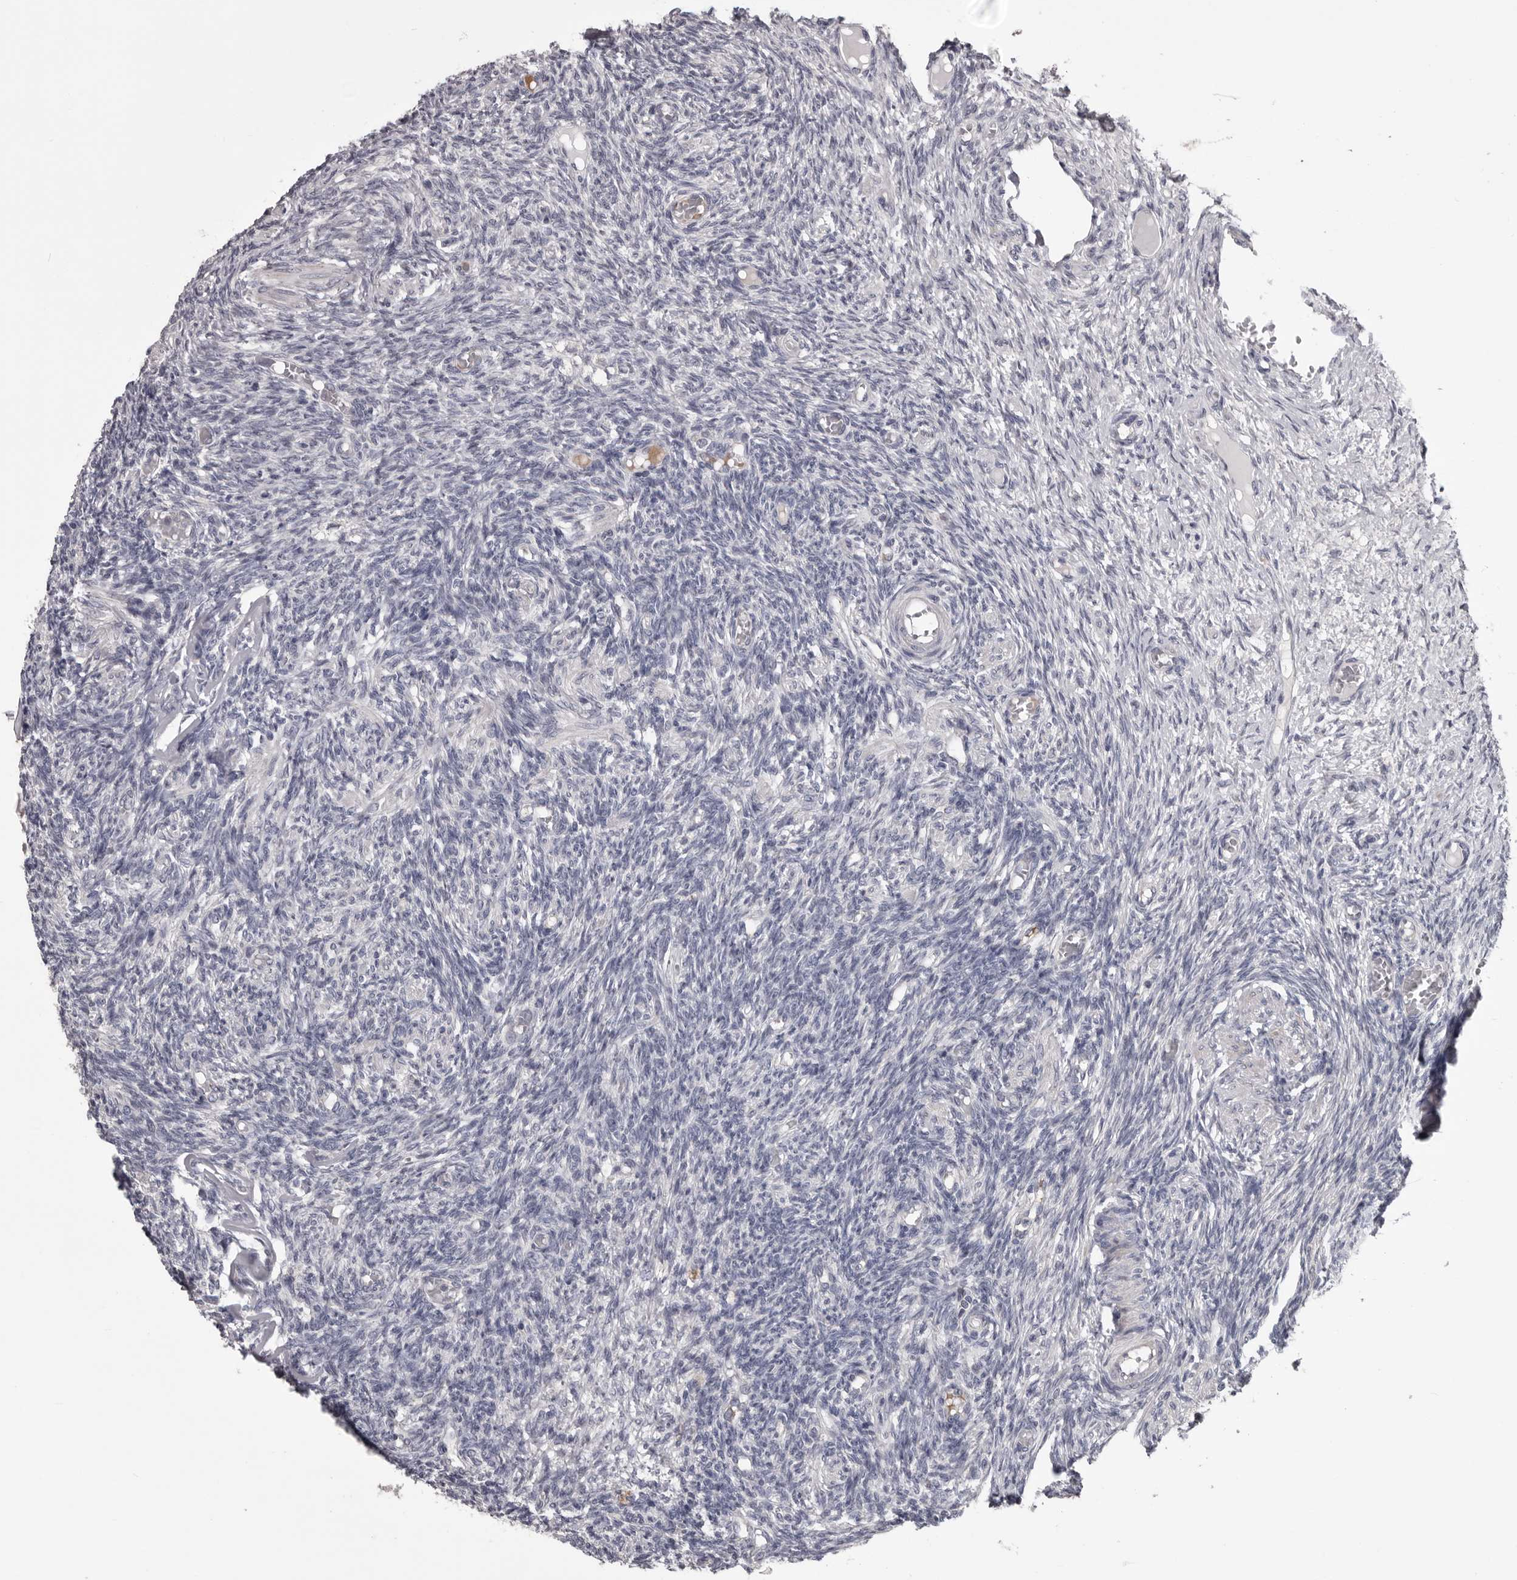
{"staining": {"intensity": "negative", "quantity": "none", "location": "none"}, "tissue": "ovary", "cell_type": "Follicle cells", "image_type": "normal", "snomed": [{"axis": "morphology", "description": "Normal tissue, NOS"}, {"axis": "topography", "description": "Ovary"}], "caption": "IHC photomicrograph of benign ovary: human ovary stained with DAB (3,3'-diaminobenzidine) demonstrates no significant protein expression in follicle cells.", "gene": "LPAR6", "patient": {"sex": "female", "age": 27}}